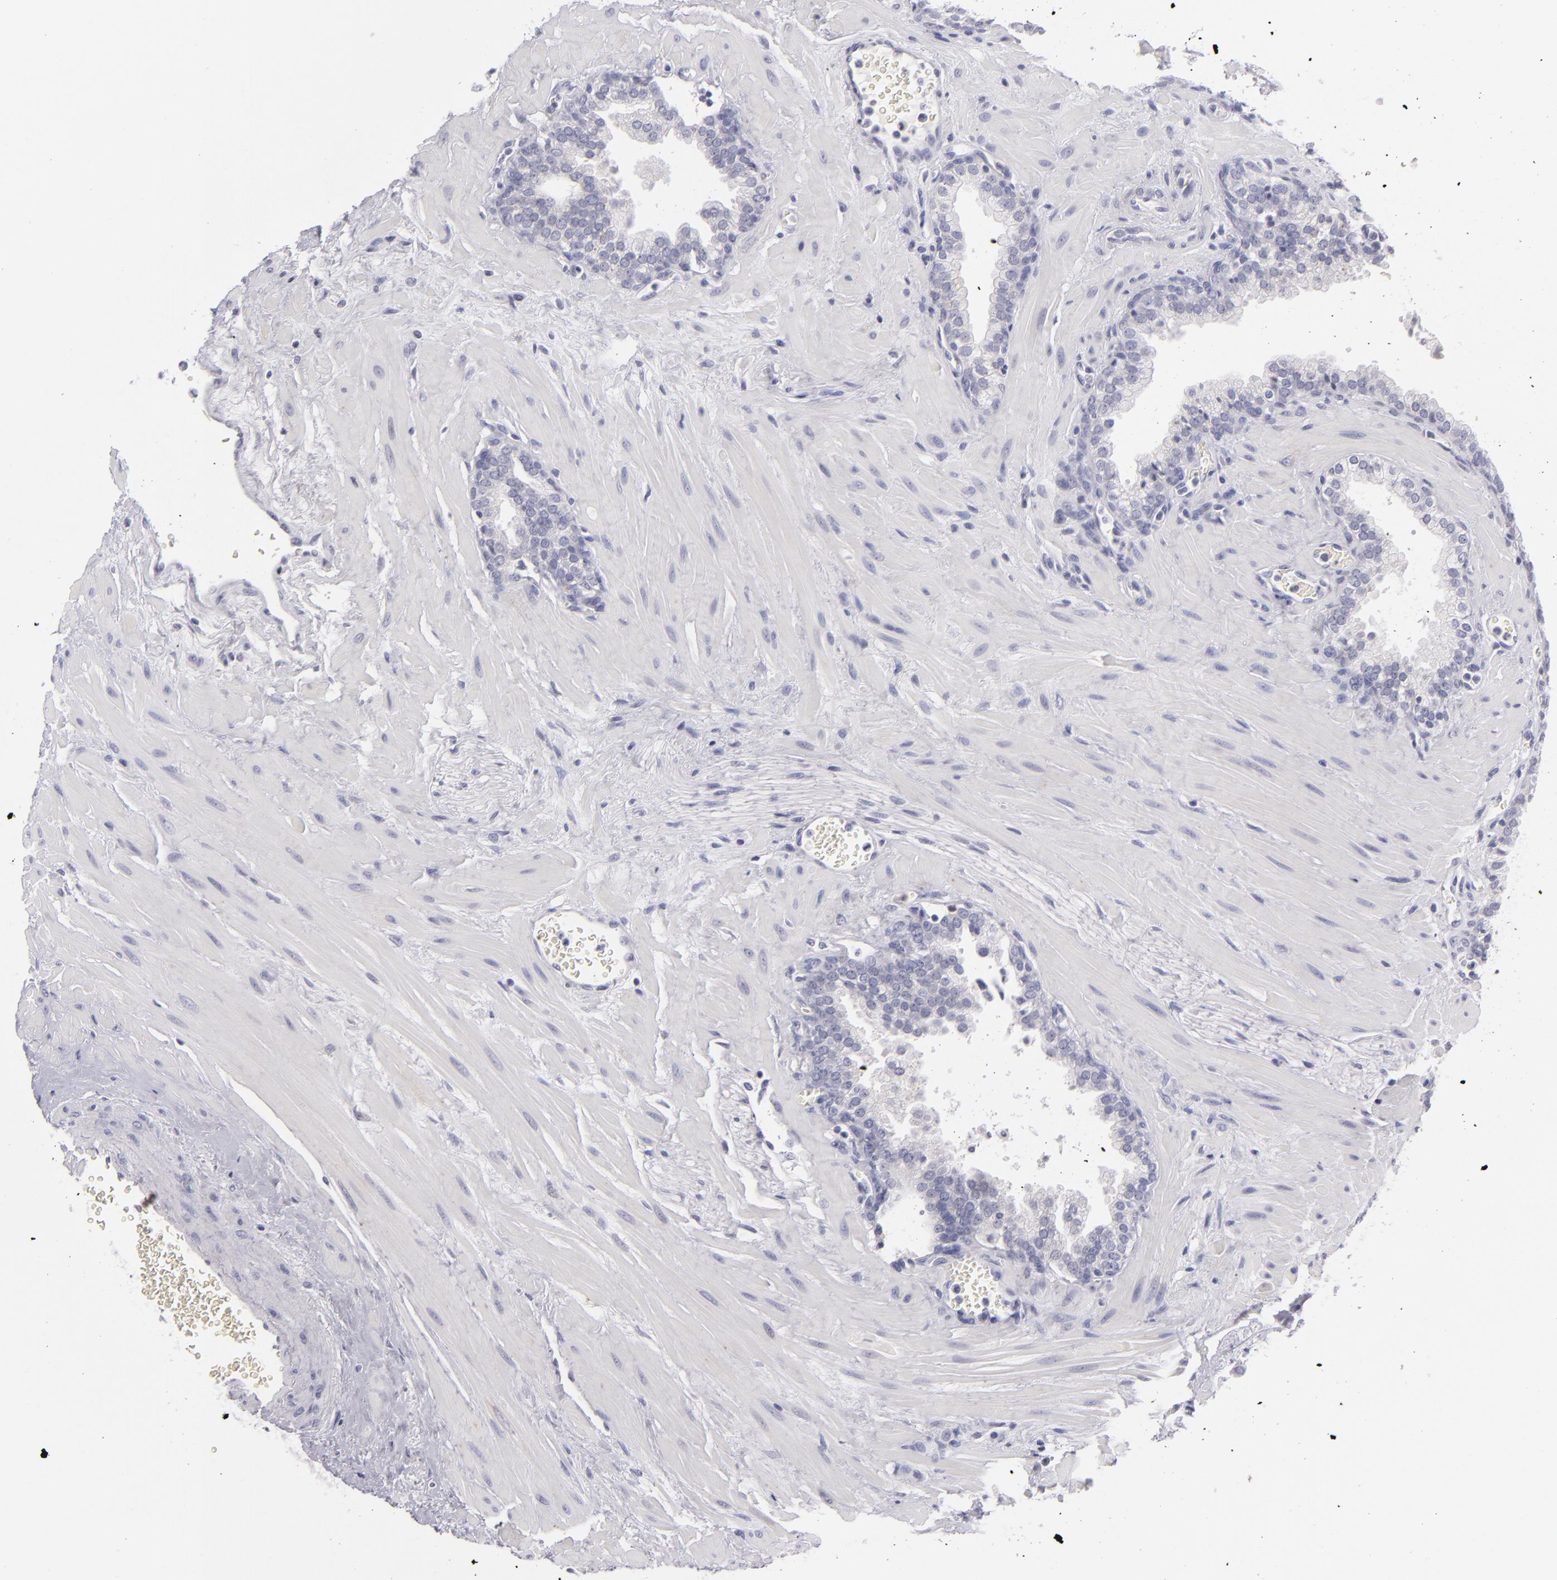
{"staining": {"intensity": "negative", "quantity": "none", "location": "none"}, "tissue": "prostate", "cell_type": "Glandular cells", "image_type": "normal", "snomed": [{"axis": "morphology", "description": "Normal tissue, NOS"}, {"axis": "topography", "description": "Prostate"}], "caption": "There is no significant staining in glandular cells of prostate. Nuclei are stained in blue.", "gene": "TNNC1", "patient": {"sex": "male", "age": 60}}